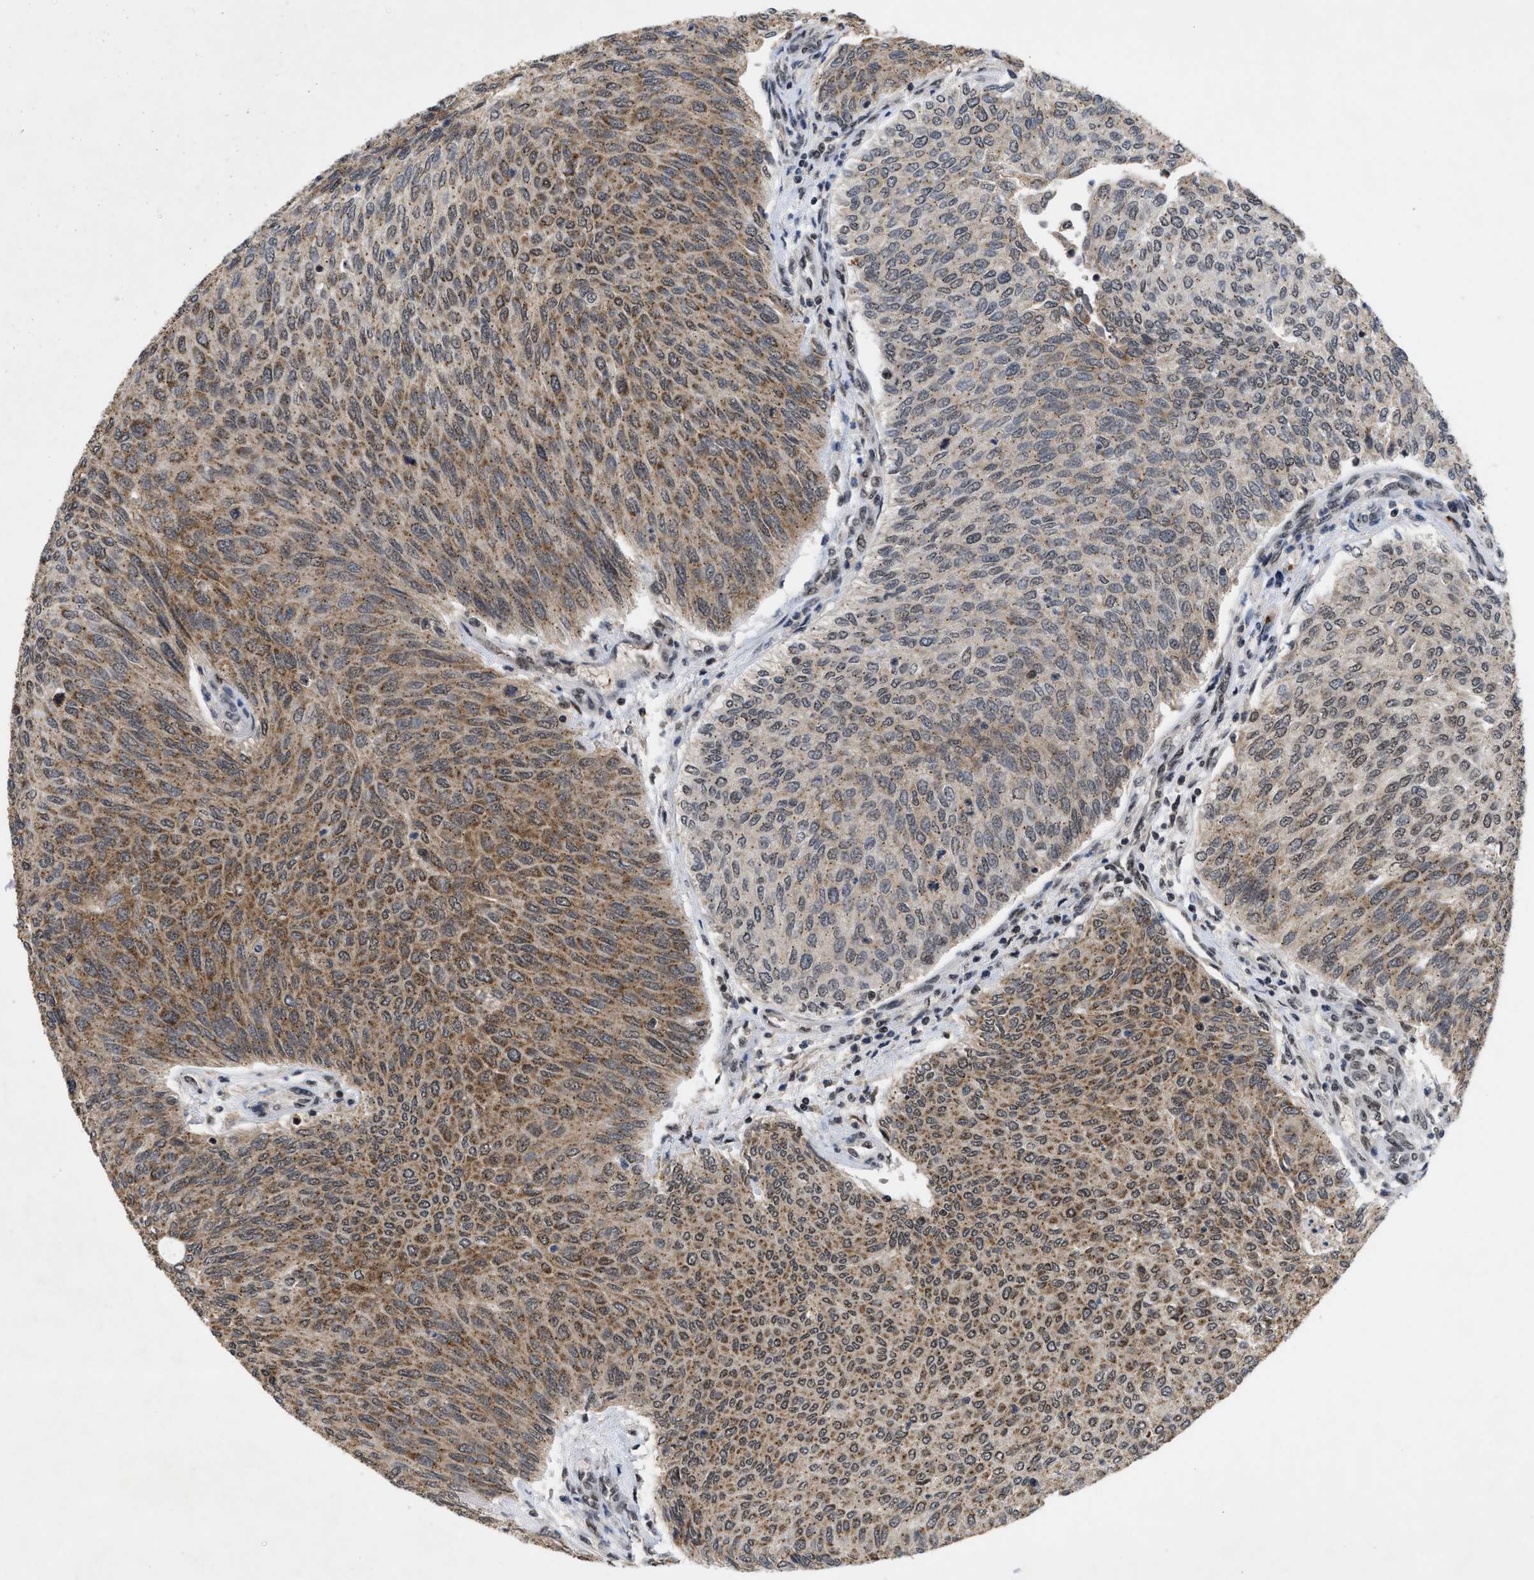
{"staining": {"intensity": "moderate", "quantity": "25%-75%", "location": "cytoplasmic/membranous,nuclear"}, "tissue": "urothelial cancer", "cell_type": "Tumor cells", "image_type": "cancer", "snomed": [{"axis": "morphology", "description": "Urothelial carcinoma, Low grade"}, {"axis": "topography", "description": "Urinary bladder"}], "caption": "Immunohistochemistry (DAB (3,3'-diaminobenzidine)) staining of urothelial cancer exhibits moderate cytoplasmic/membranous and nuclear protein staining in about 25%-75% of tumor cells.", "gene": "ZNF346", "patient": {"sex": "female", "age": 79}}